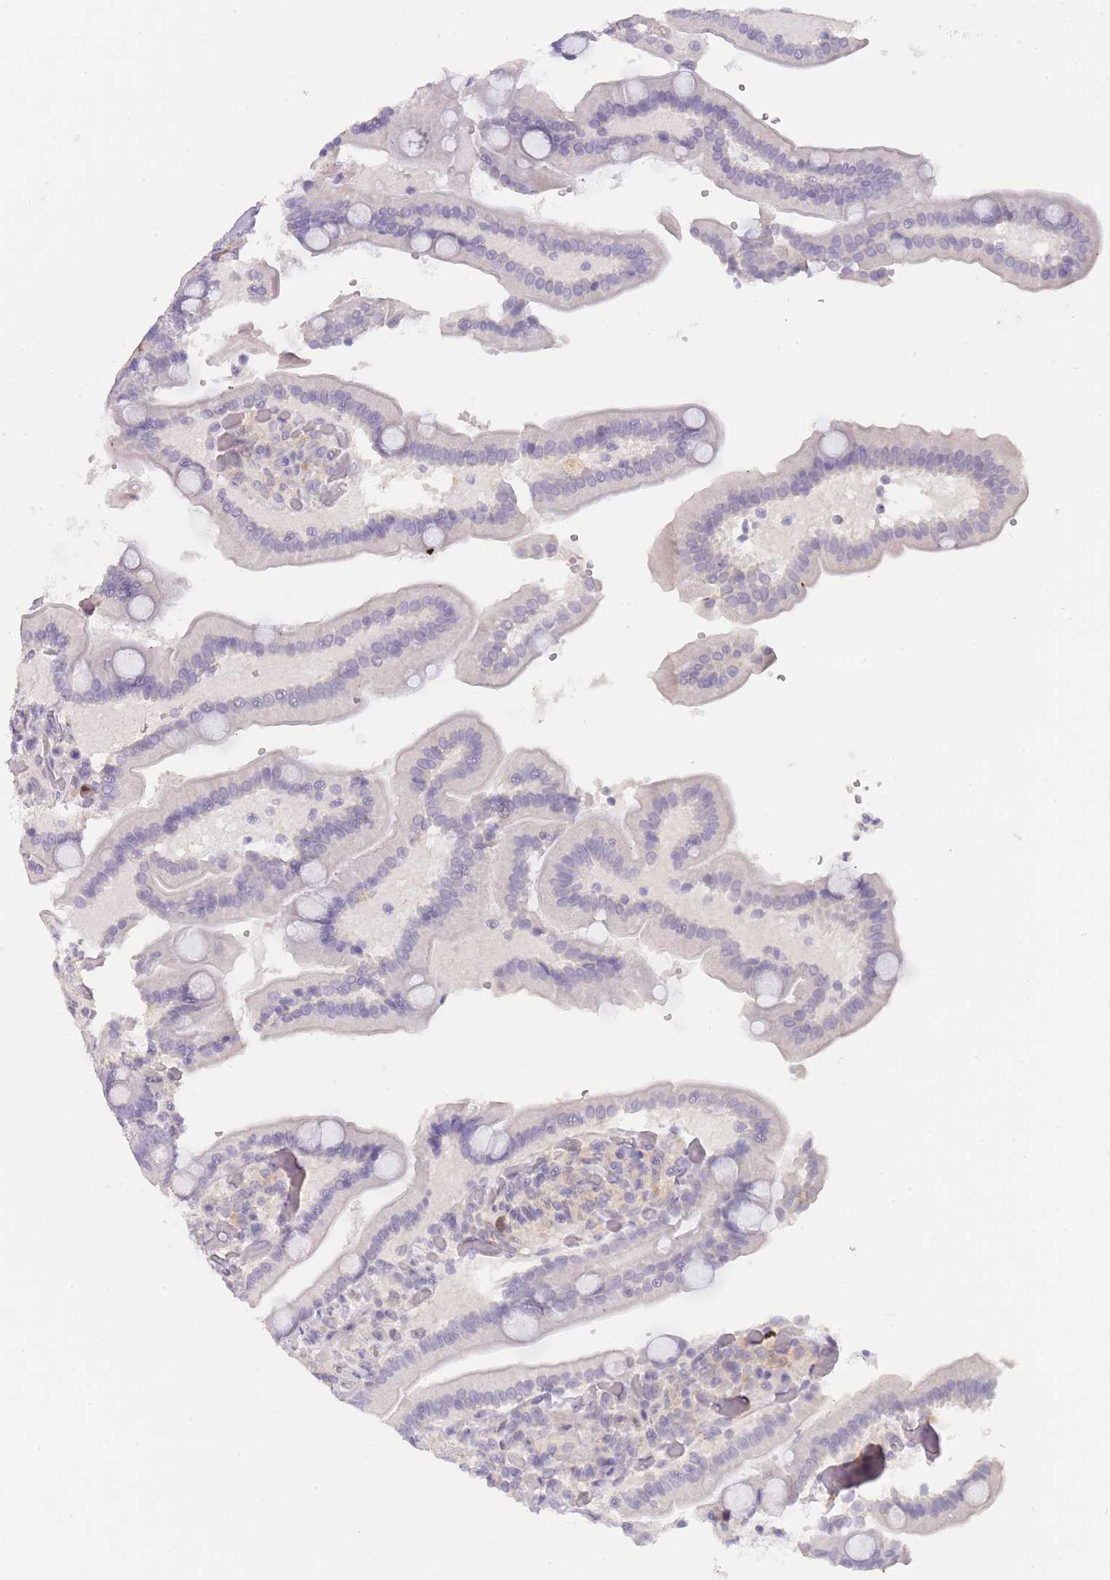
{"staining": {"intensity": "negative", "quantity": "none", "location": "none"}, "tissue": "duodenum", "cell_type": "Glandular cells", "image_type": "normal", "snomed": [{"axis": "morphology", "description": "Normal tissue, NOS"}, {"axis": "topography", "description": "Duodenum"}], "caption": "DAB immunohistochemical staining of normal human duodenum demonstrates no significant expression in glandular cells.", "gene": "PIMREG", "patient": {"sex": "female", "age": 62}}